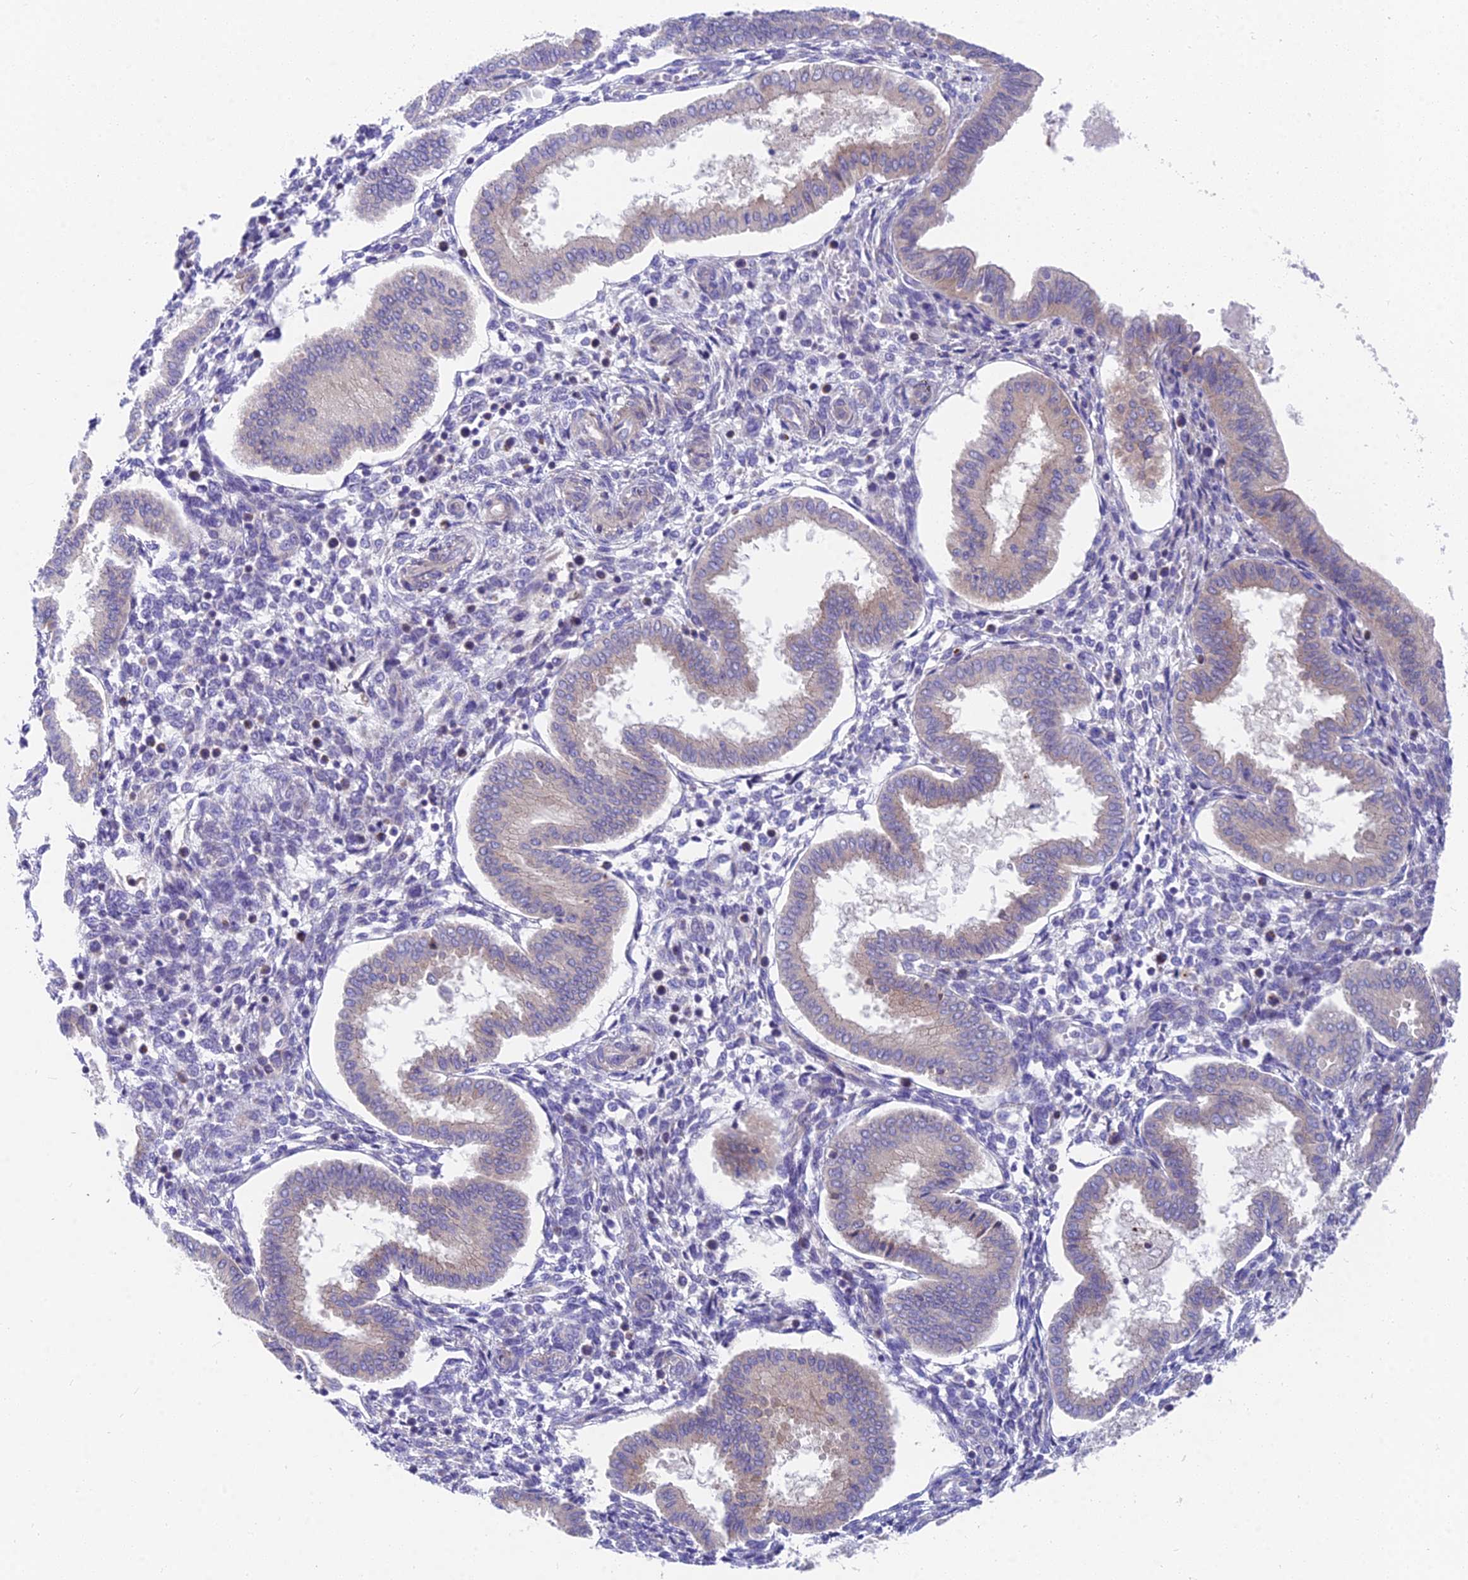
{"staining": {"intensity": "negative", "quantity": "none", "location": "none"}, "tissue": "endometrium", "cell_type": "Cells in endometrial stroma", "image_type": "normal", "snomed": [{"axis": "morphology", "description": "Normal tissue, NOS"}, {"axis": "topography", "description": "Endometrium"}], "caption": "Human endometrium stained for a protein using immunohistochemistry (IHC) demonstrates no expression in cells in endometrial stroma.", "gene": "MVB12A", "patient": {"sex": "female", "age": 24}}